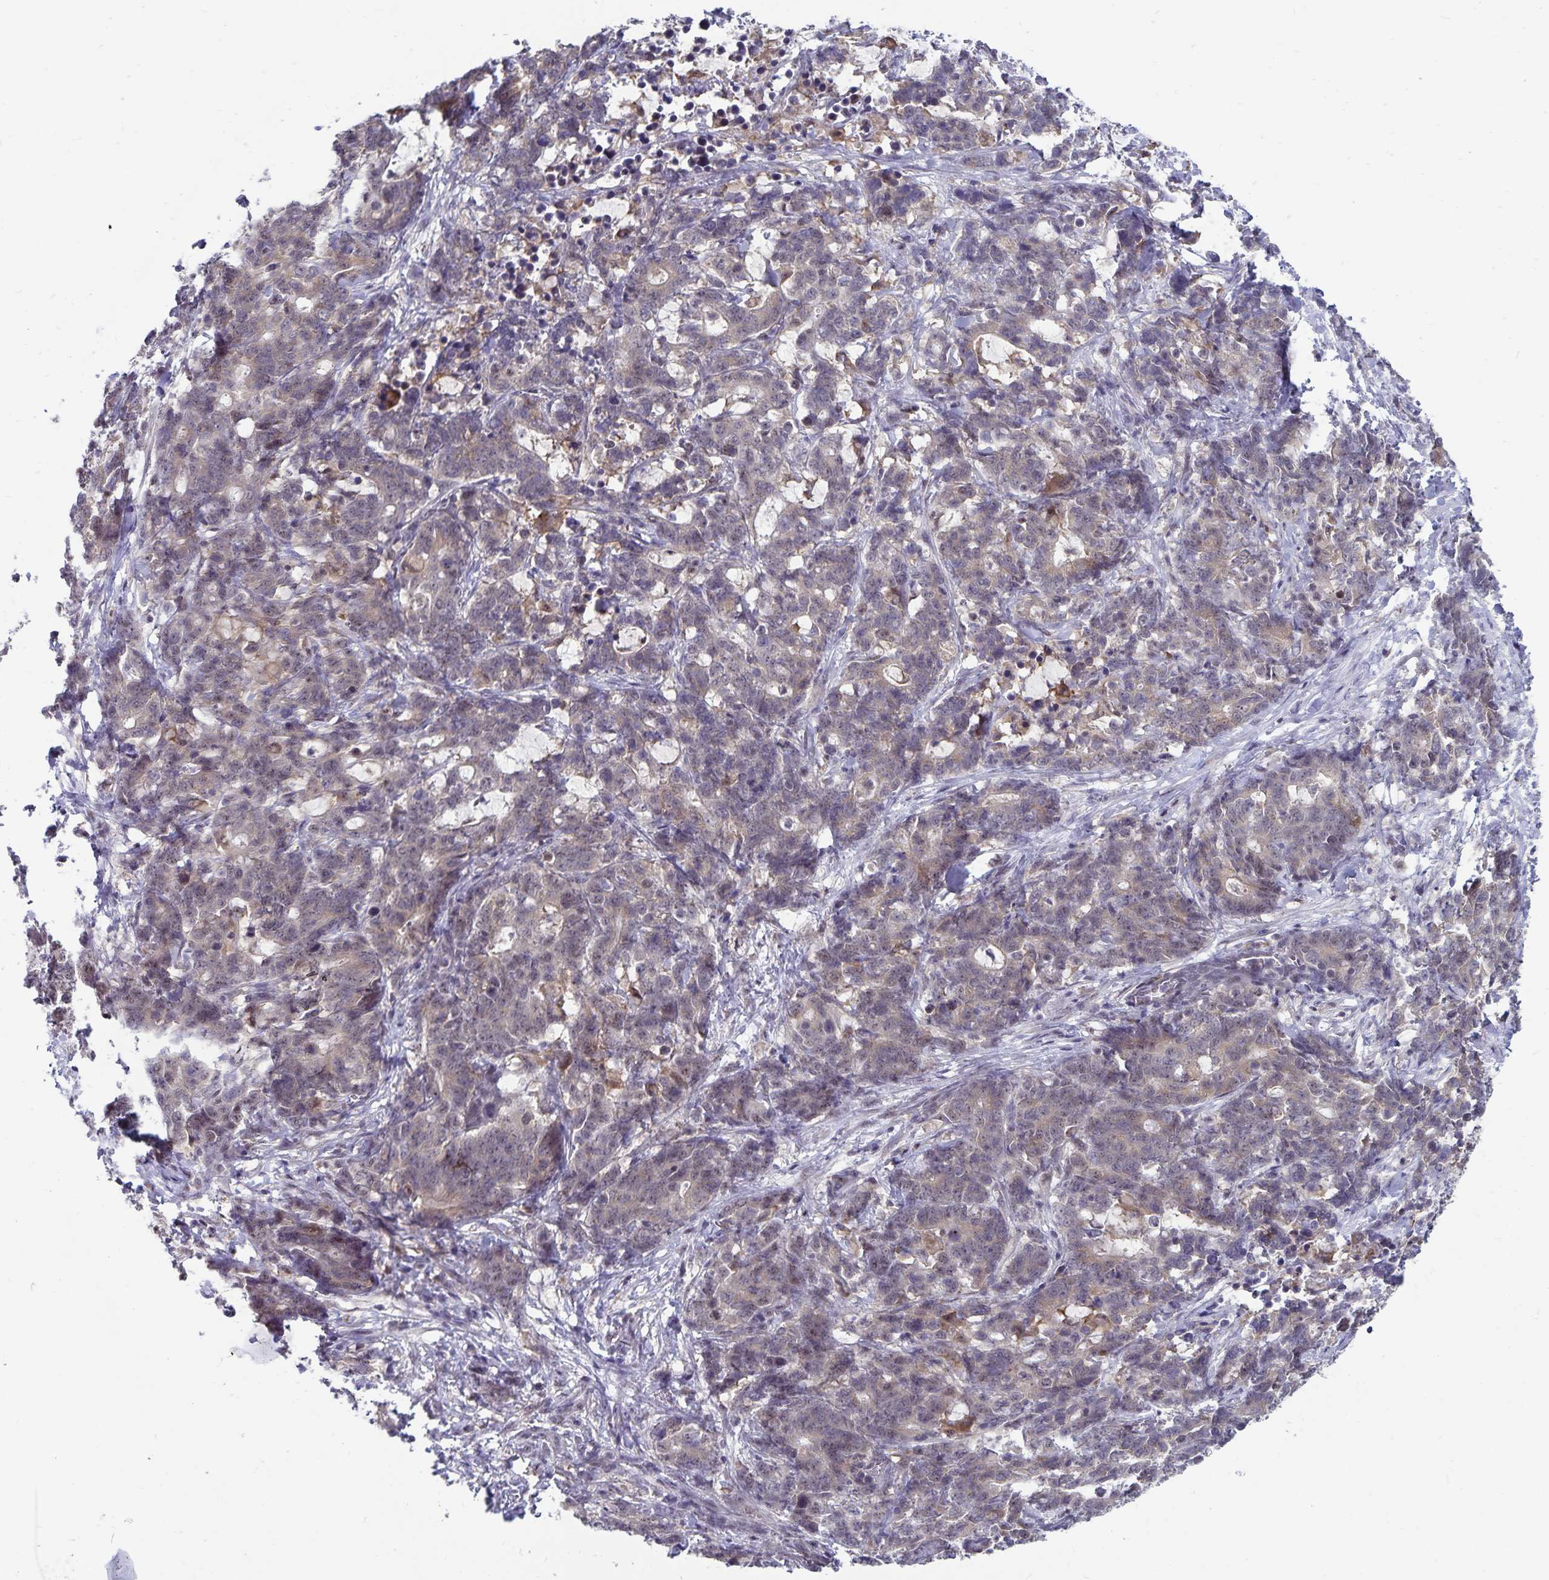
{"staining": {"intensity": "weak", "quantity": "25%-75%", "location": "cytoplasmic/membranous,nuclear"}, "tissue": "stomach cancer", "cell_type": "Tumor cells", "image_type": "cancer", "snomed": [{"axis": "morphology", "description": "Normal tissue, NOS"}, {"axis": "morphology", "description": "Adenocarcinoma, NOS"}, {"axis": "topography", "description": "Stomach"}], "caption": "Immunohistochemical staining of stomach cancer (adenocarcinoma) reveals weak cytoplasmic/membranous and nuclear protein expression in about 25%-75% of tumor cells.", "gene": "EXOC6B", "patient": {"sex": "female", "age": 64}}